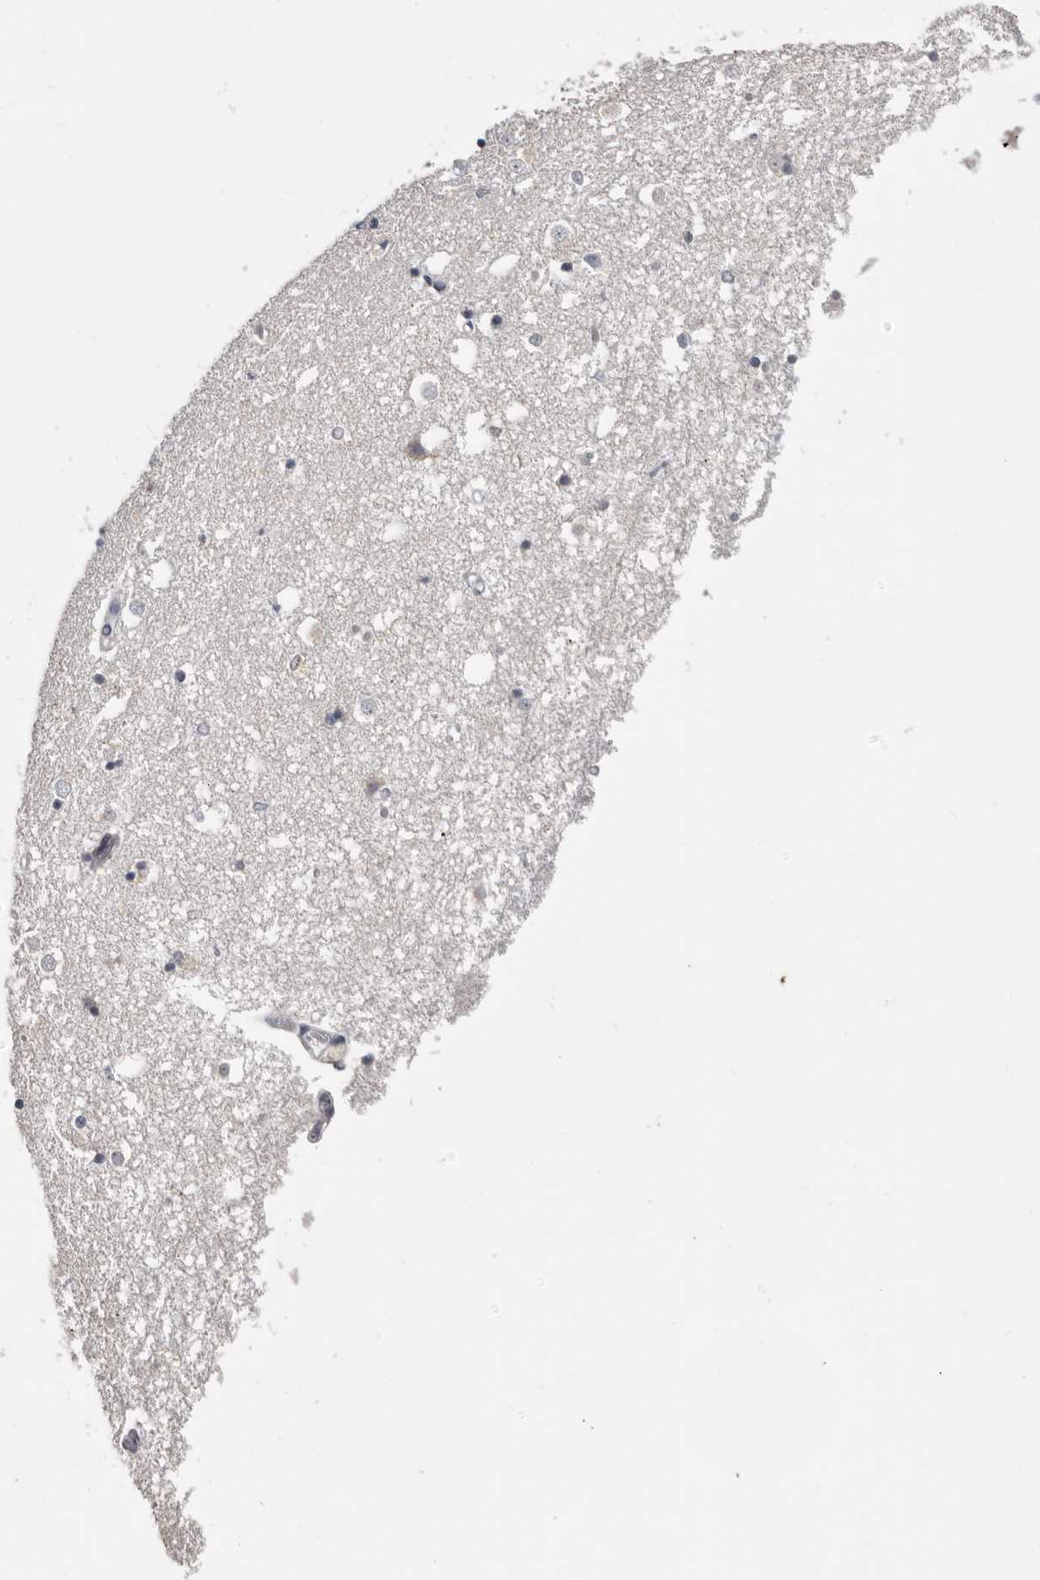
{"staining": {"intensity": "negative", "quantity": "none", "location": "none"}, "tissue": "caudate", "cell_type": "Glial cells", "image_type": "normal", "snomed": [{"axis": "morphology", "description": "Normal tissue, NOS"}, {"axis": "topography", "description": "Lateral ventricle wall"}], "caption": "Glial cells are negative for brown protein staining in unremarkable caudate. Nuclei are stained in blue.", "gene": "ZNF114", "patient": {"sex": "male", "age": 45}}